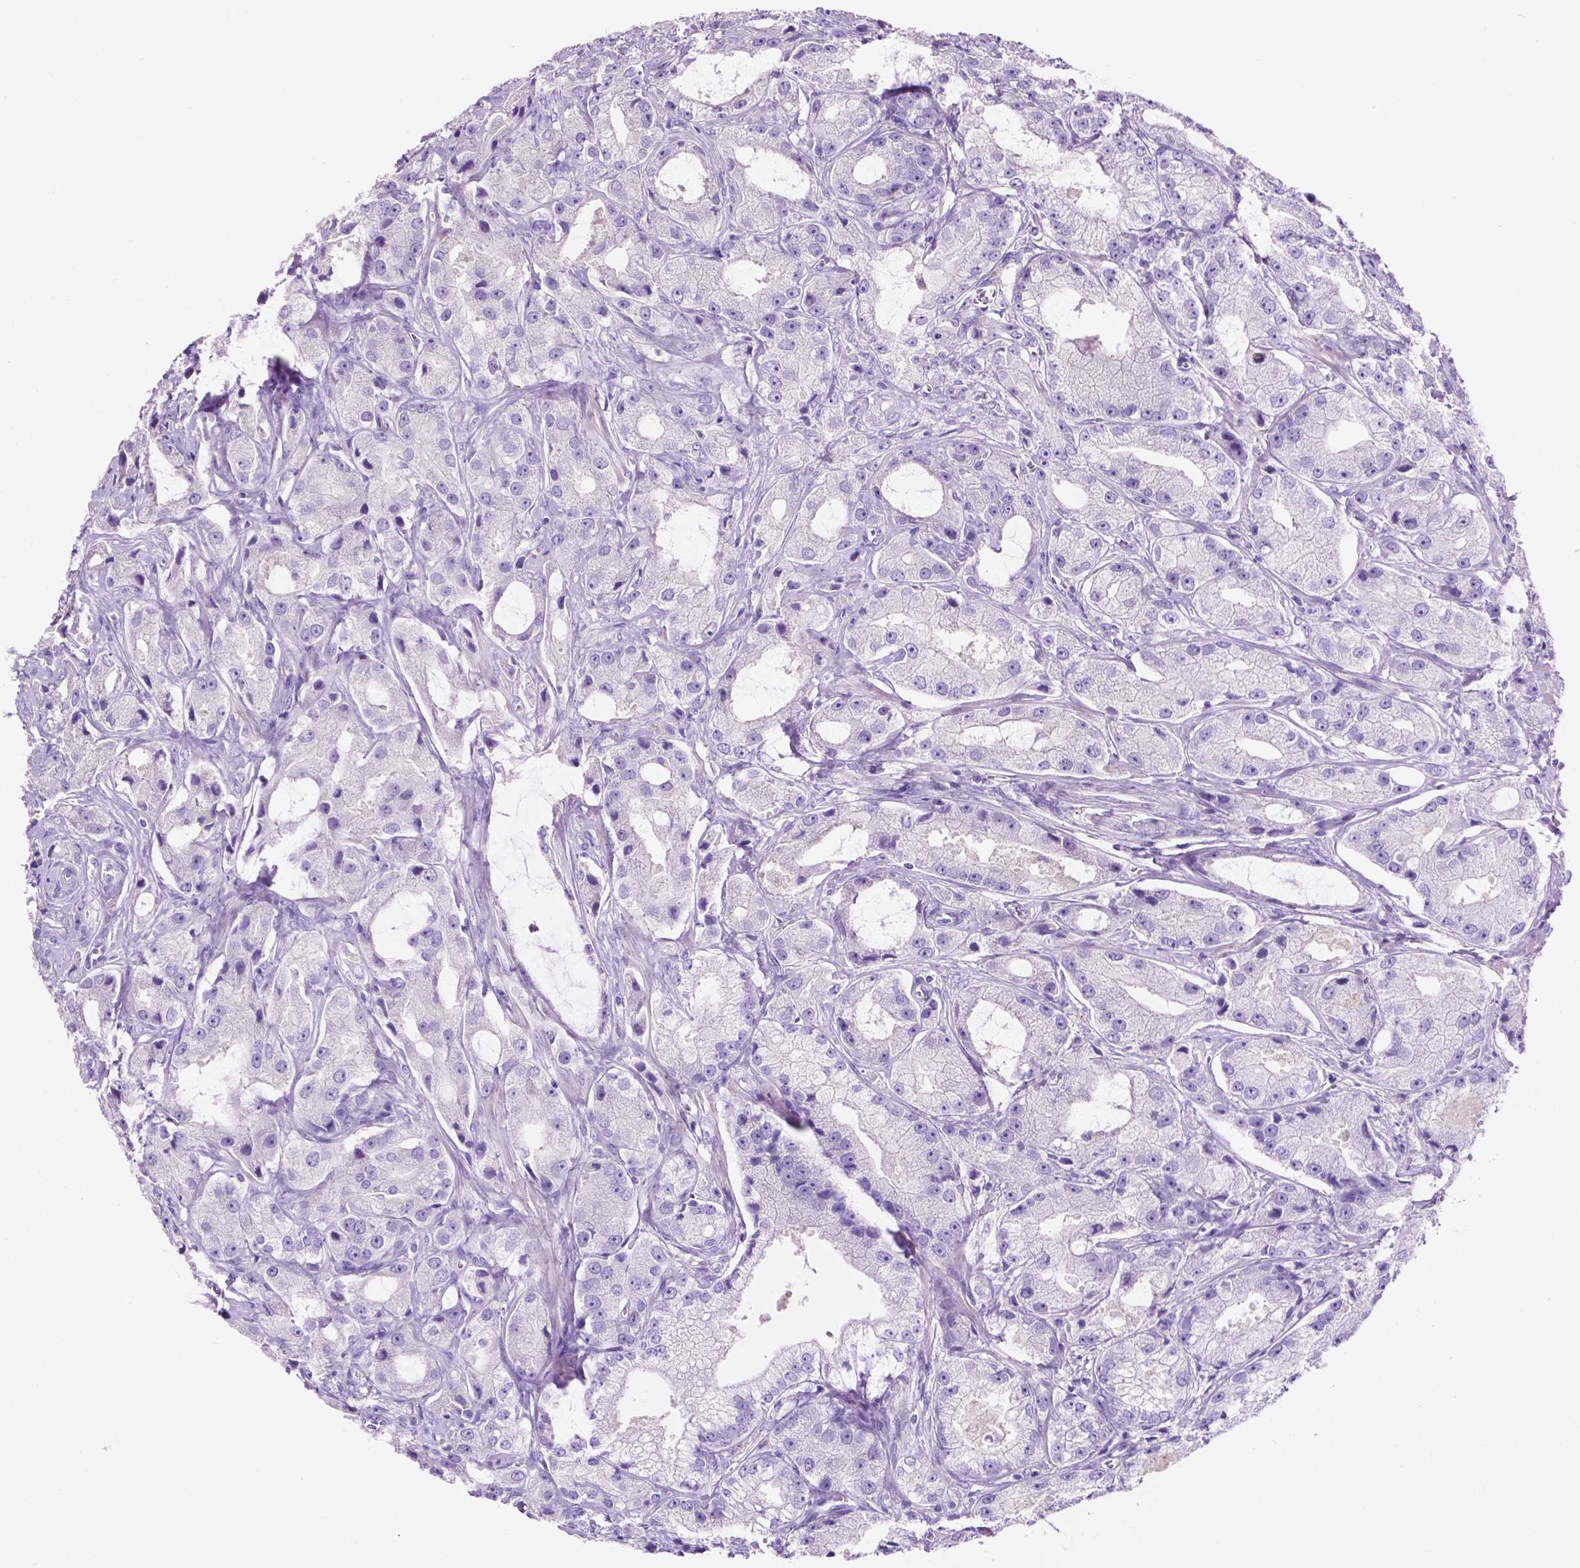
{"staining": {"intensity": "negative", "quantity": "none", "location": "none"}, "tissue": "prostate cancer", "cell_type": "Tumor cells", "image_type": "cancer", "snomed": [{"axis": "morphology", "description": "Adenocarcinoma, High grade"}, {"axis": "topography", "description": "Prostate"}], "caption": "Prostate cancer stained for a protein using IHC exhibits no staining tumor cells.", "gene": "IGFN1", "patient": {"sex": "male", "age": 64}}